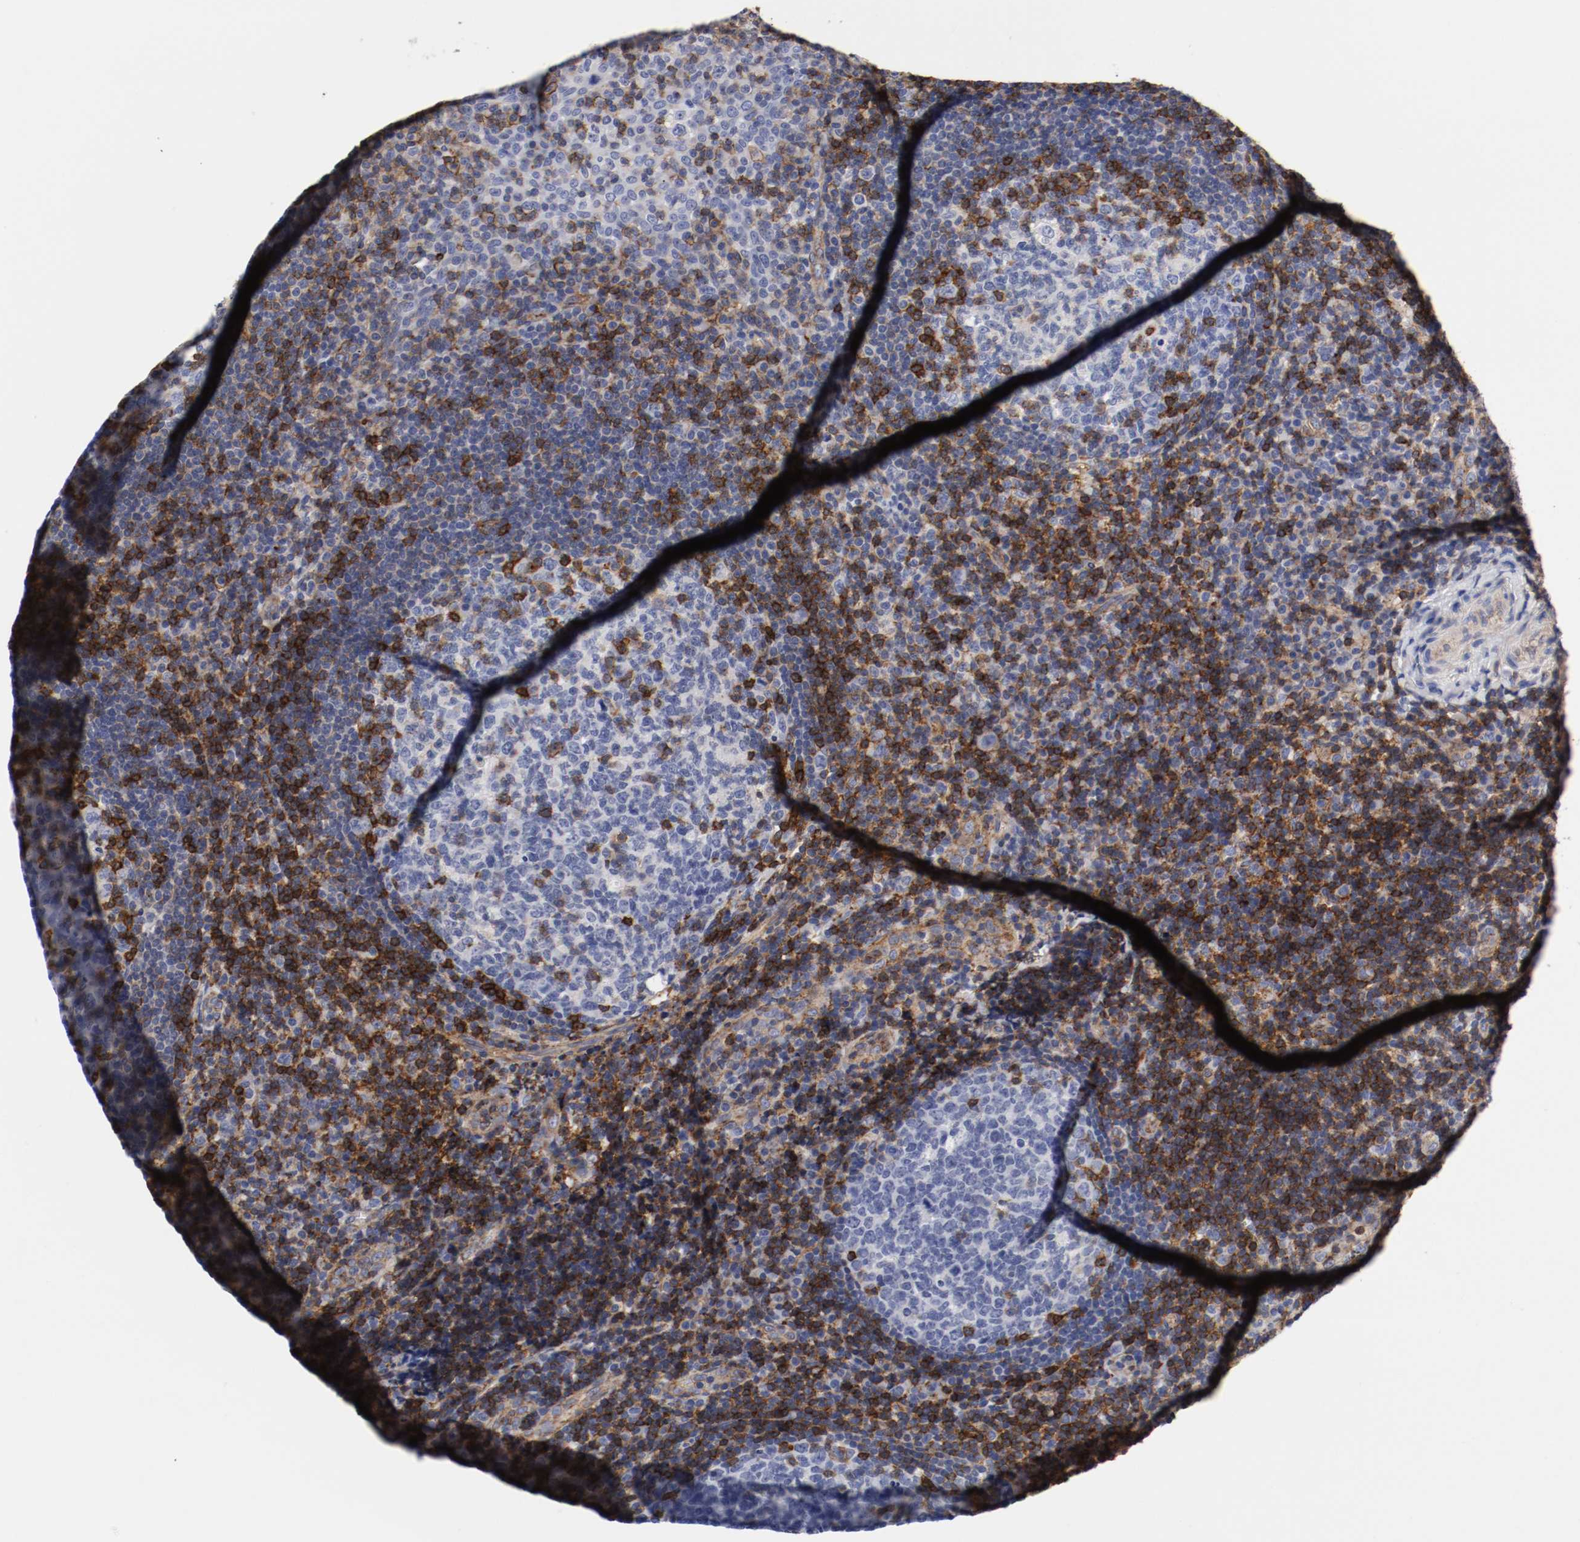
{"staining": {"intensity": "strong", "quantity": "<25%", "location": "none"}, "tissue": "tonsil", "cell_type": "Germinal center cells", "image_type": "normal", "snomed": [{"axis": "morphology", "description": "Normal tissue, NOS"}, {"axis": "topography", "description": "Tonsil"}], "caption": "Immunohistochemical staining of normal tonsil shows <25% levels of strong None protein expression in approximately <25% of germinal center cells.", "gene": "IFITM1", "patient": {"sex": "female", "age": 40}}